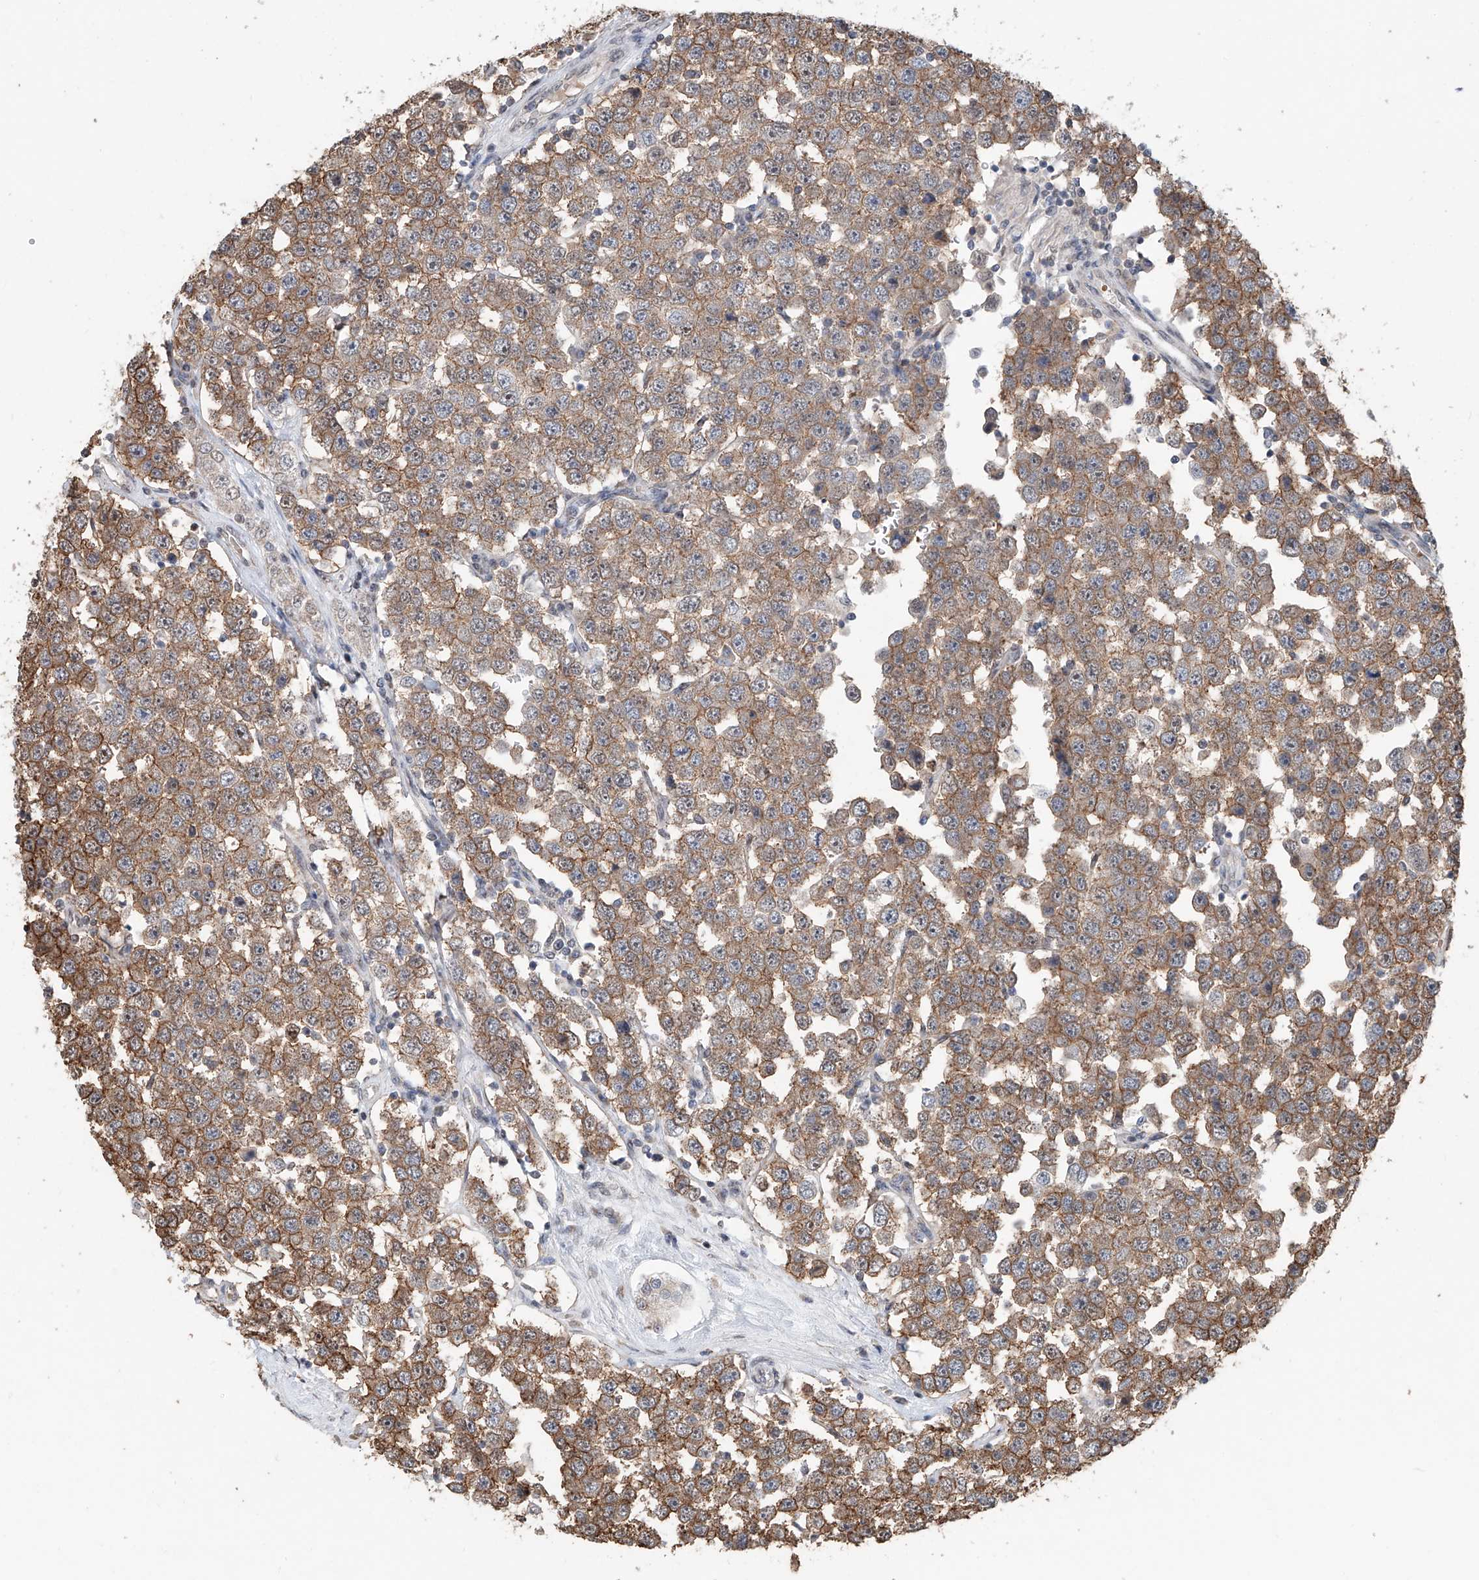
{"staining": {"intensity": "moderate", "quantity": ">75%", "location": "cytoplasmic/membranous"}, "tissue": "testis cancer", "cell_type": "Tumor cells", "image_type": "cancer", "snomed": [{"axis": "morphology", "description": "Seminoma, NOS"}, {"axis": "topography", "description": "Testis"}], "caption": "A photomicrograph of testis seminoma stained for a protein demonstrates moderate cytoplasmic/membranous brown staining in tumor cells.", "gene": "SDE2", "patient": {"sex": "male", "age": 28}}